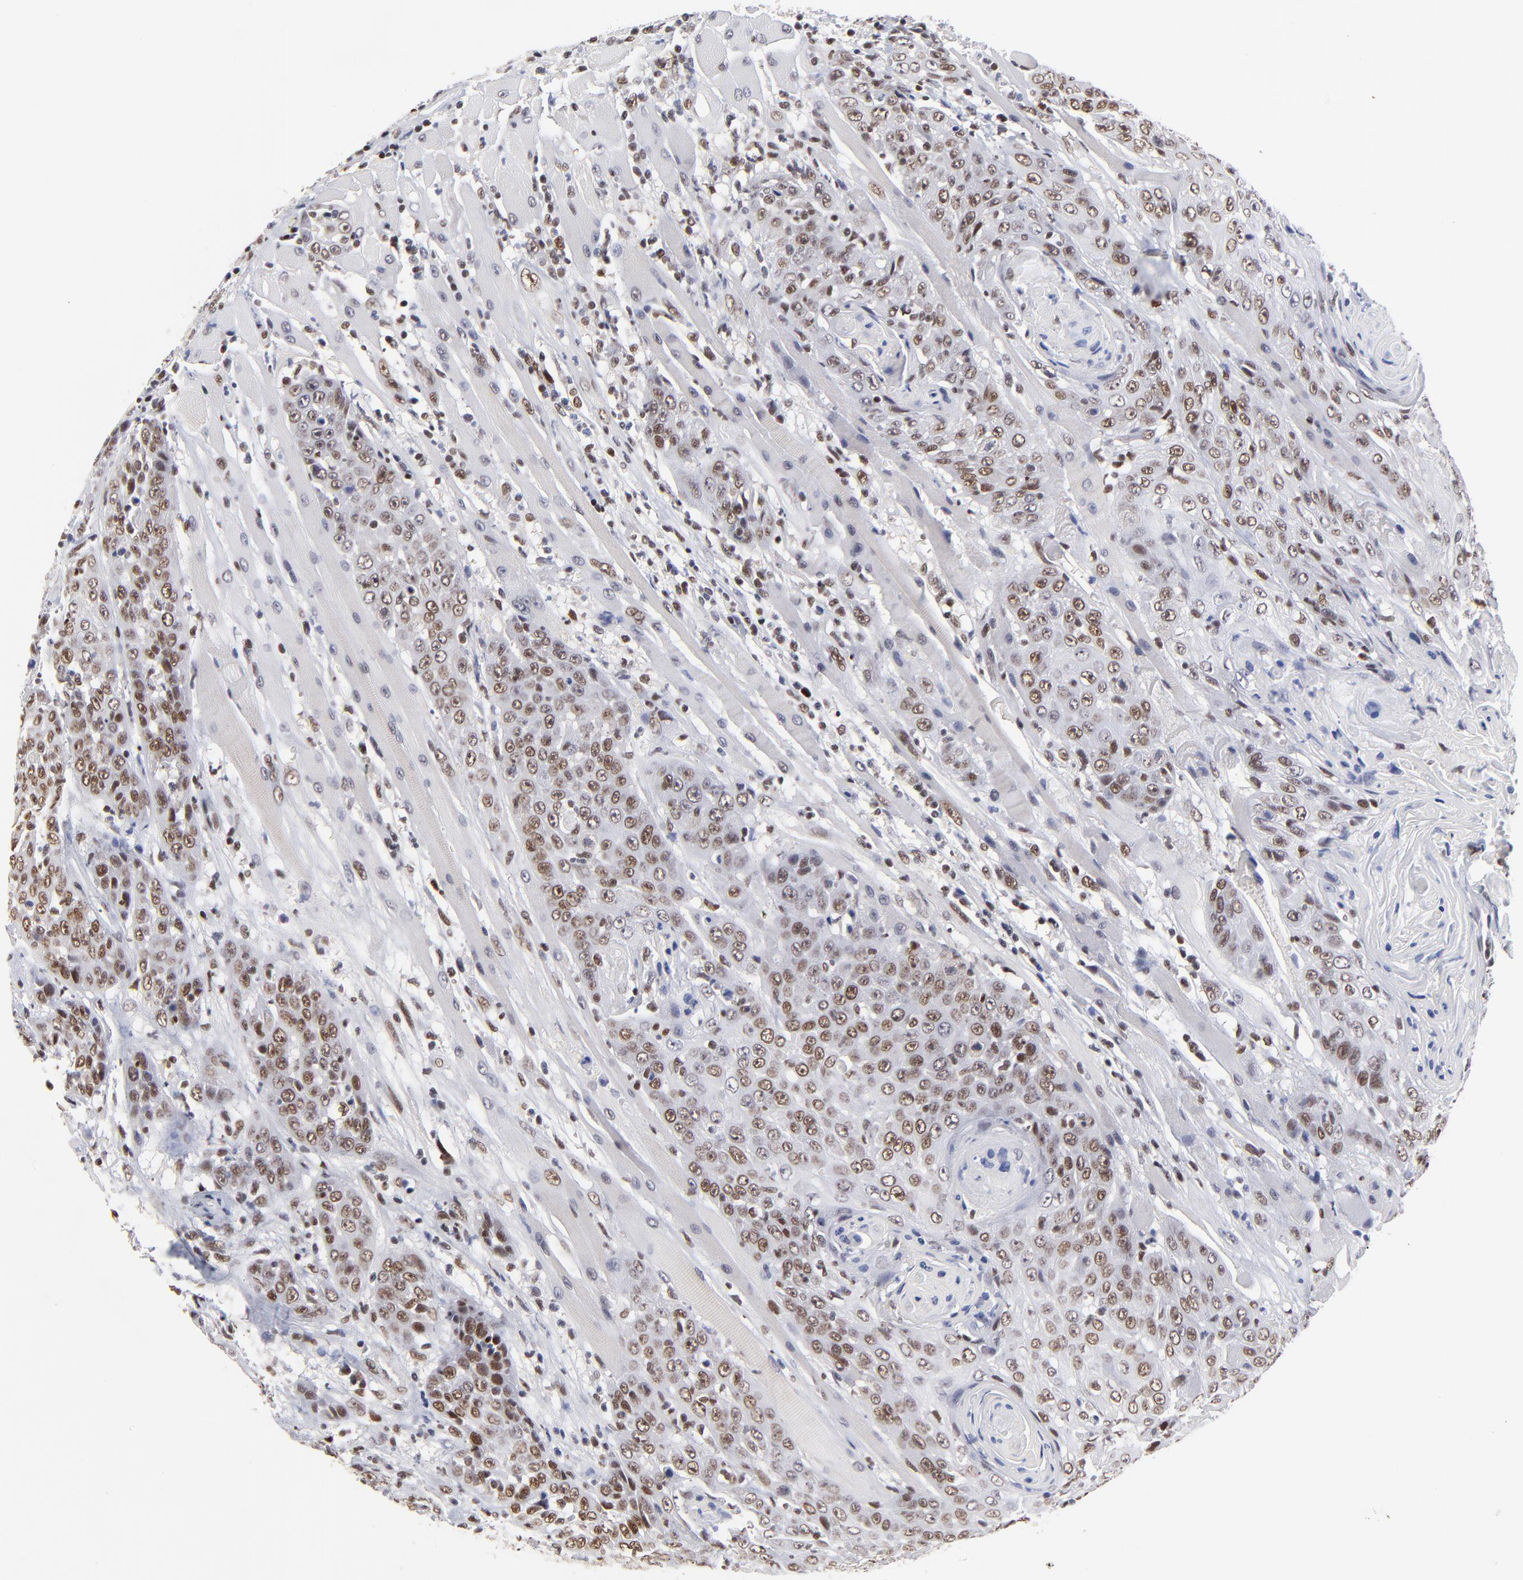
{"staining": {"intensity": "moderate", "quantity": ">75%", "location": "nuclear"}, "tissue": "head and neck cancer", "cell_type": "Tumor cells", "image_type": "cancer", "snomed": [{"axis": "morphology", "description": "Squamous cell carcinoma, NOS"}, {"axis": "topography", "description": "Head-Neck"}], "caption": "Brown immunohistochemical staining in head and neck cancer exhibits moderate nuclear staining in approximately >75% of tumor cells. The staining was performed using DAB (3,3'-diaminobenzidine), with brown indicating positive protein expression. Nuclei are stained blue with hematoxylin.", "gene": "ZMYM3", "patient": {"sex": "female", "age": 84}}